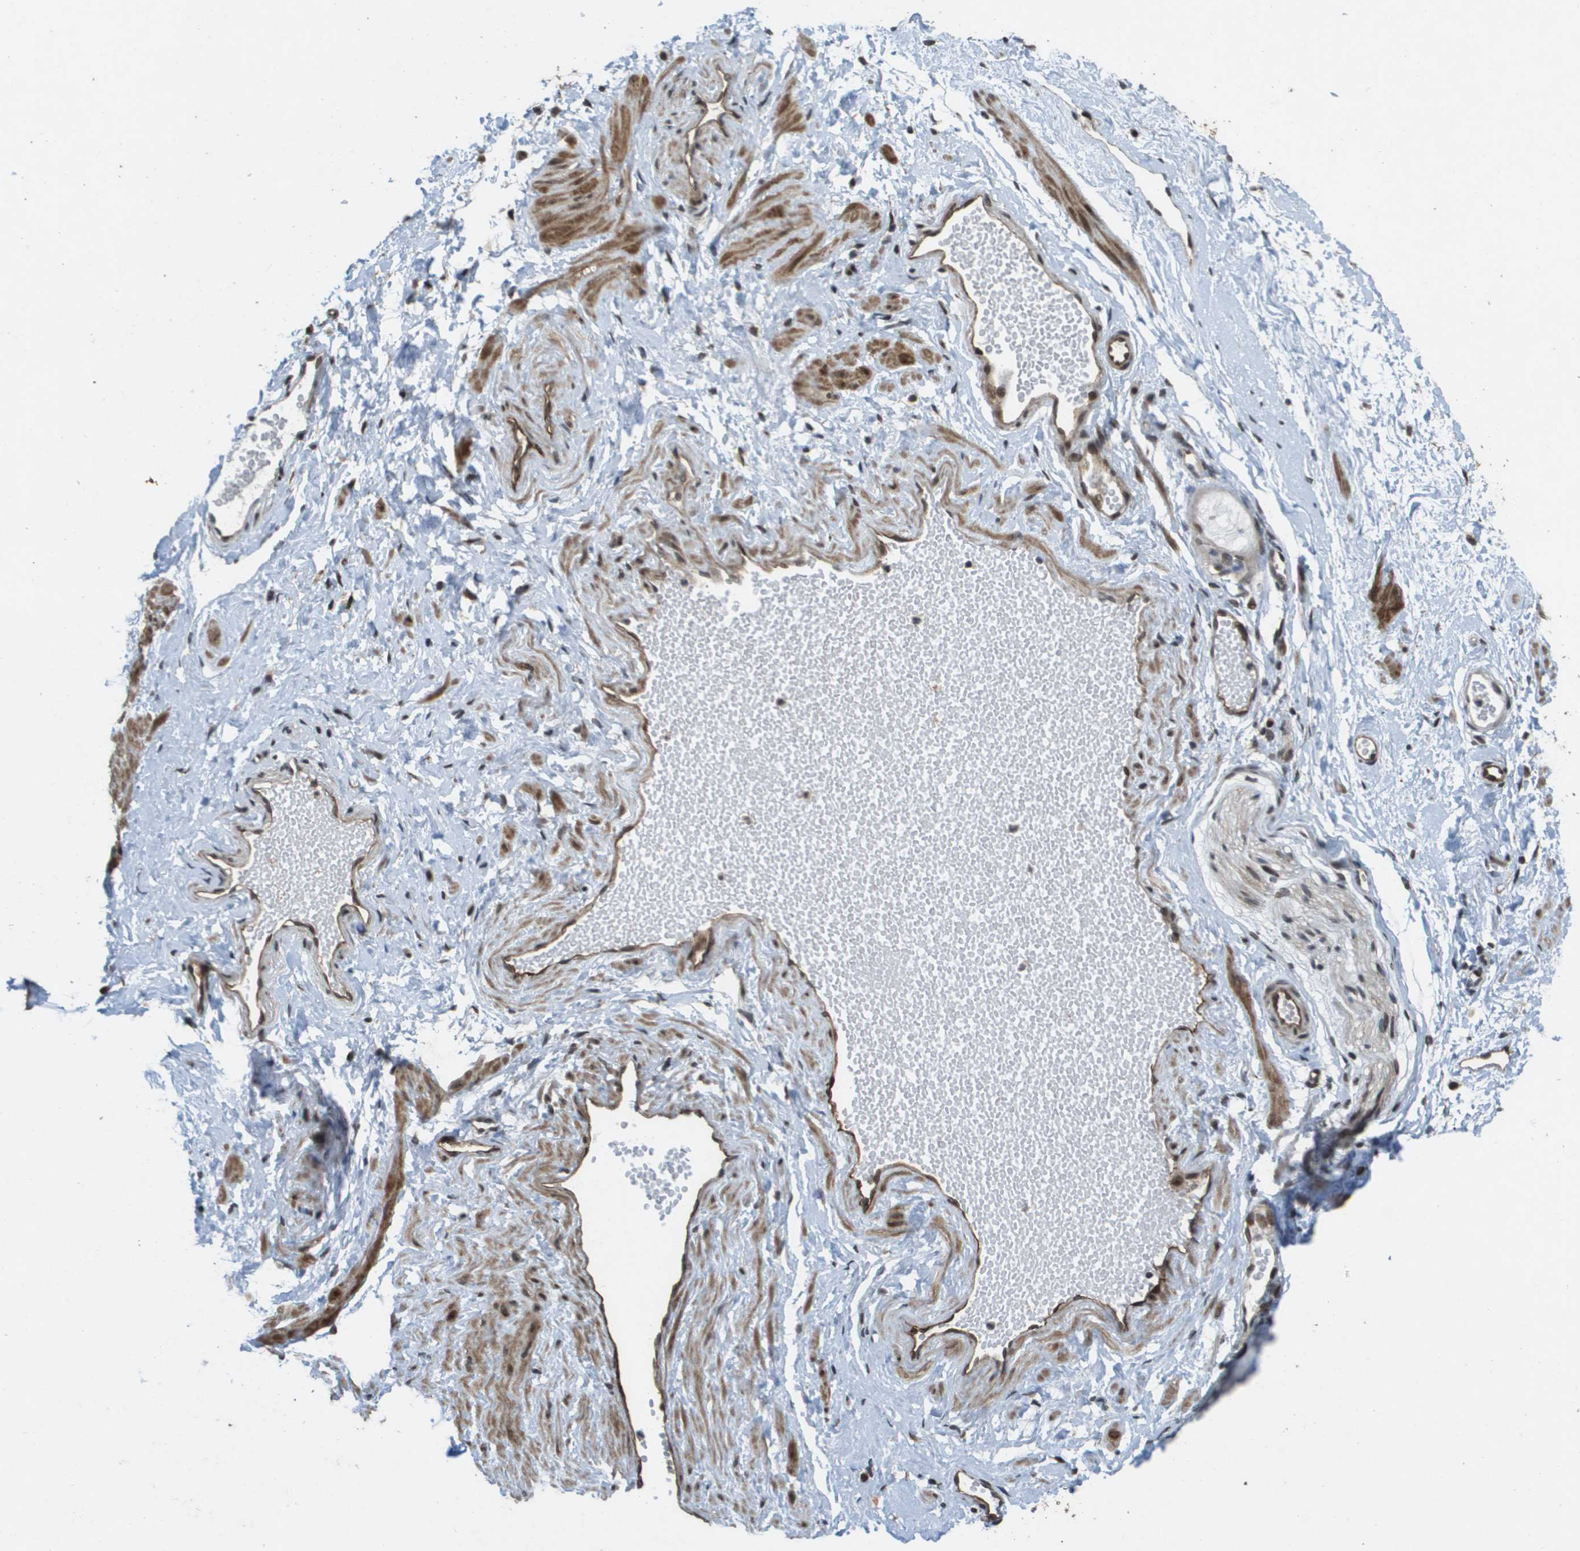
{"staining": {"intensity": "moderate", "quantity": ">75%", "location": "cytoplasmic/membranous,nuclear"}, "tissue": "adipose tissue", "cell_type": "Adipocytes", "image_type": "normal", "snomed": [{"axis": "morphology", "description": "Normal tissue, NOS"}, {"axis": "topography", "description": "Soft tissue"}, {"axis": "topography", "description": "Vascular tissue"}], "caption": "Immunohistochemical staining of normal adipose tissue demonstrates moderate cytoplasmic/membranous,nuclear protein expression in approximately >75% of adipocytes. (DAB IHC, brown staining for protein, blue staining for nuclei).", "gene": "KAT5", "patient": {"sex": "female", "age": 35}}